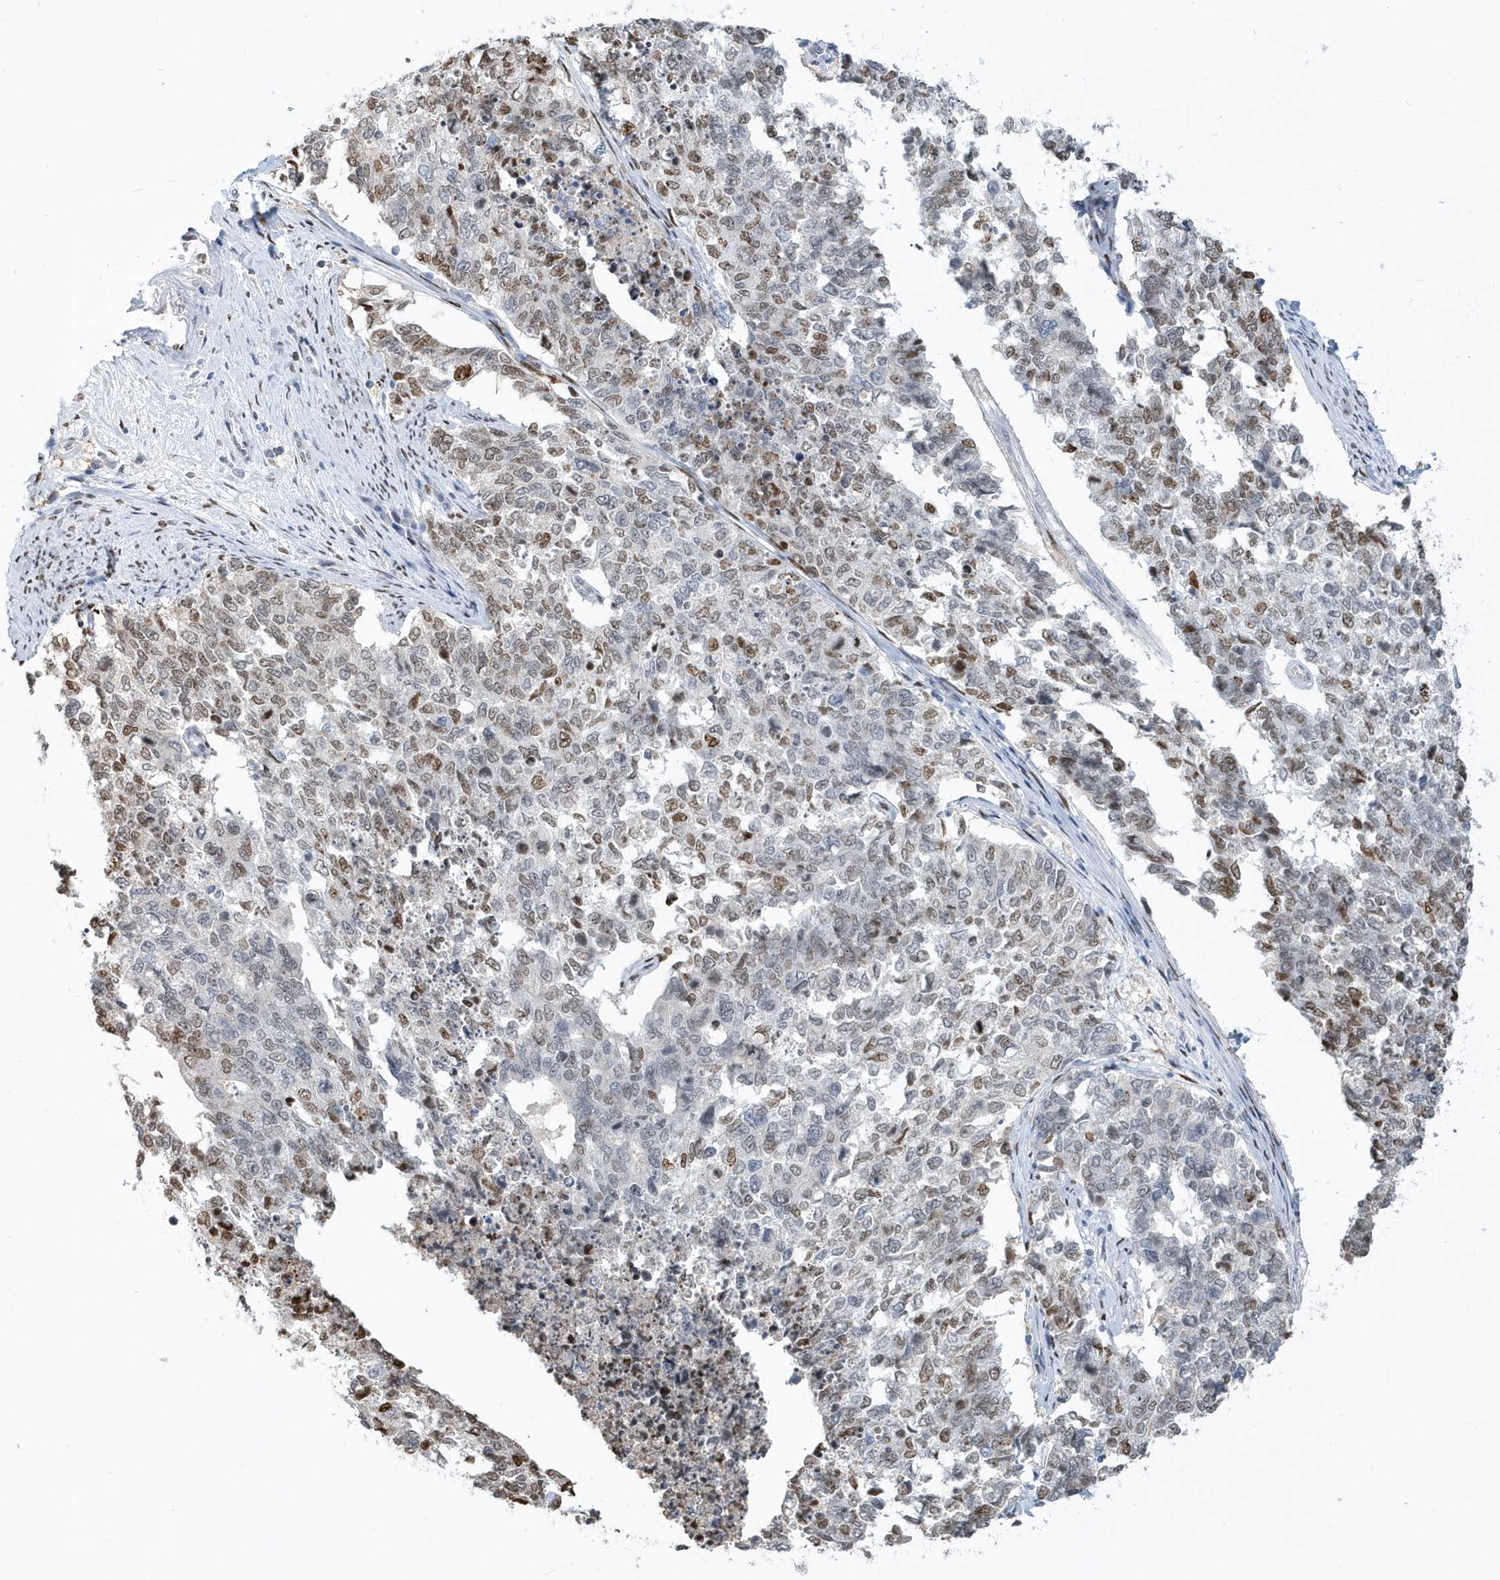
{"staining": {"intensity": "moderate", "quantity": "<25%", "location": "nuclear"}, "tissue": "cervical cancer", "cell_type": "Tumor cells", "image_type": "cancer", "snomed": [{"axis": "morphology", "description": "Squamous cell carcinoma, NOS"}, {"axis": "topography", "description": "Cervix"}], "caption": "Protein expression analysis of cervical cancer shows moderate nuclear staining in approximately <25% of tumor cells.", "gene": "MACROH2A2", "patient": {"sex": "female", "age": 63}}